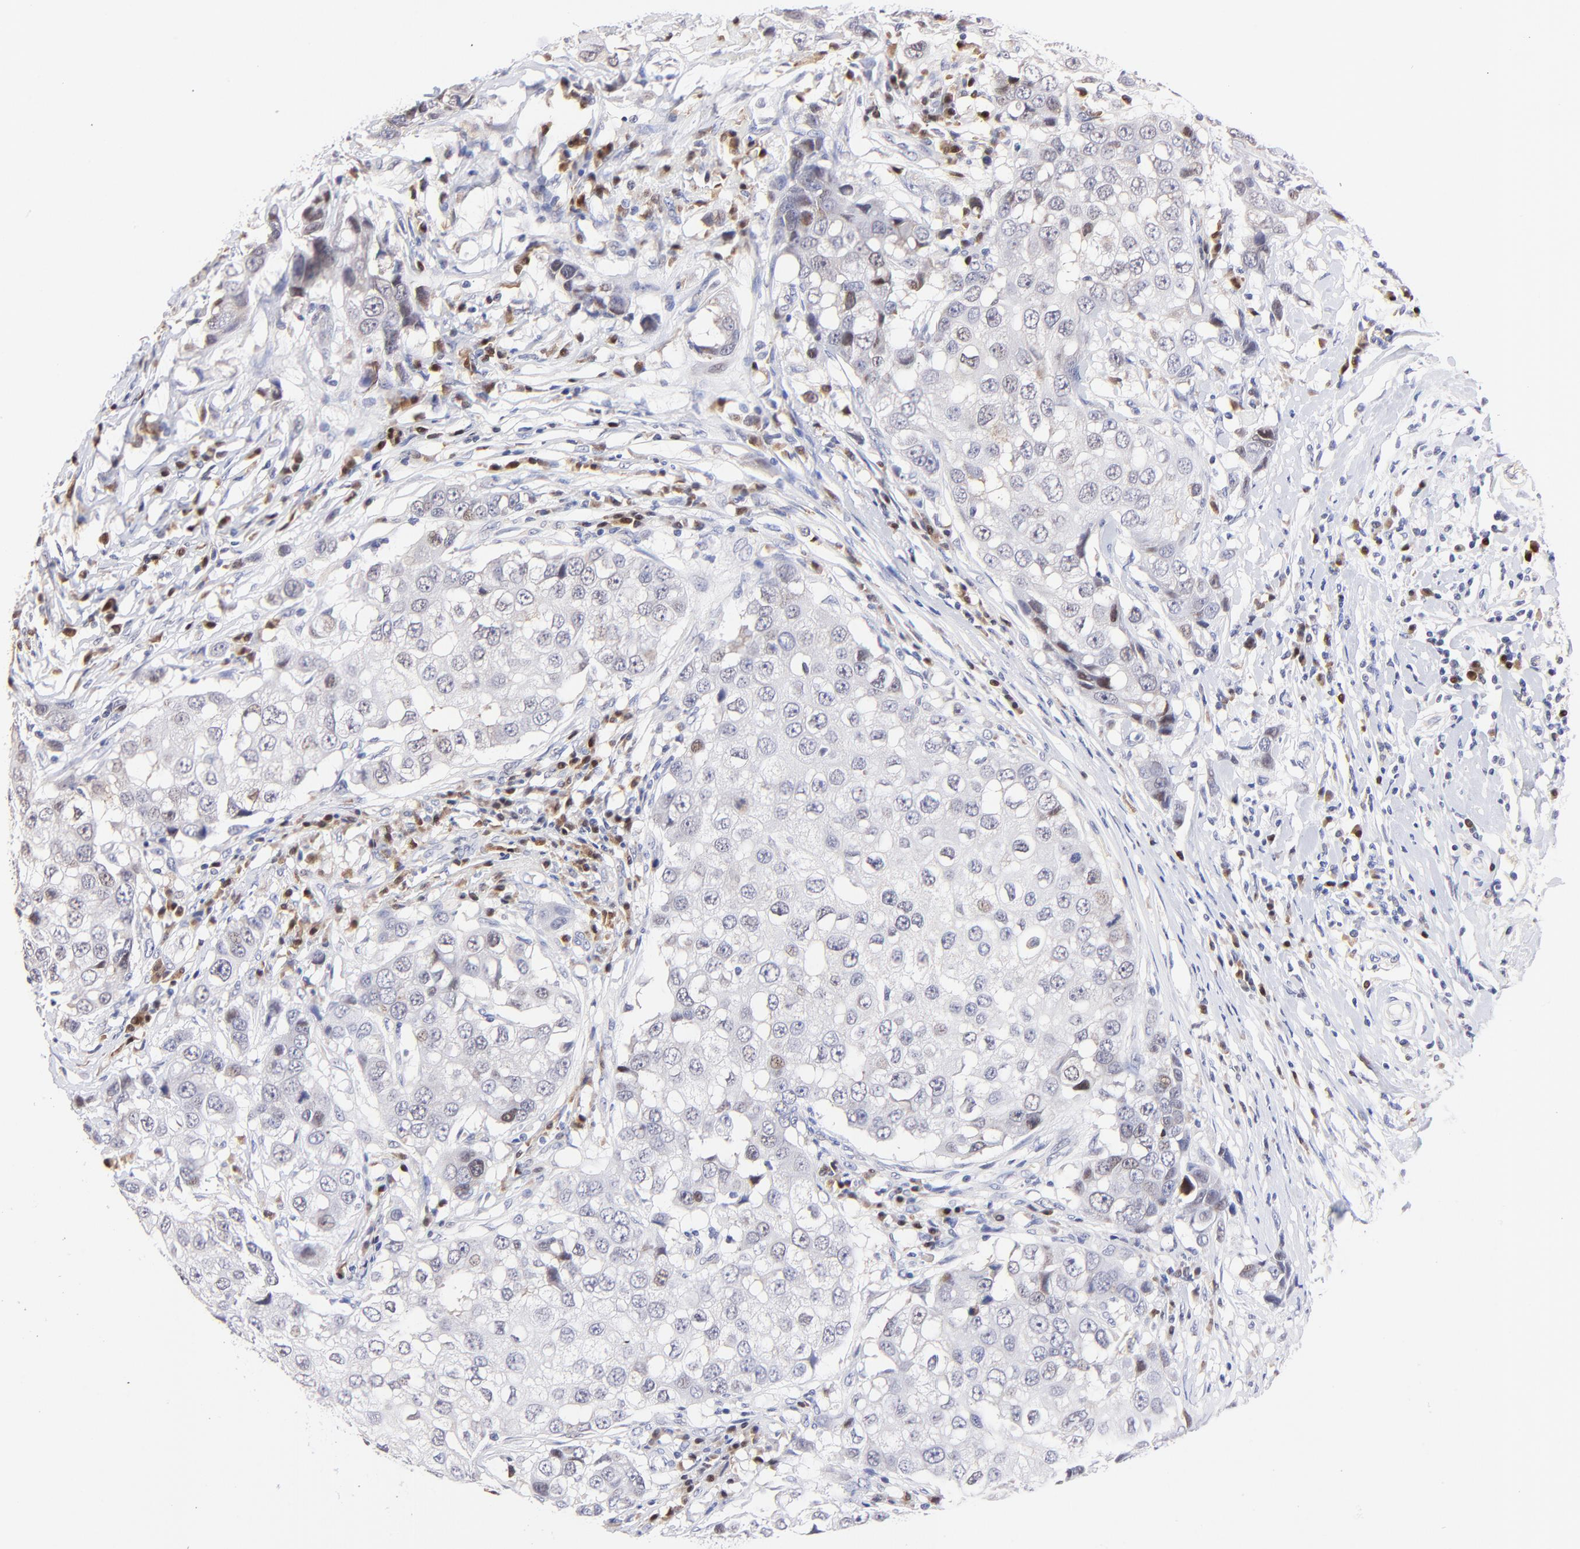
{"staining": {"intensity": "weak", "quantity": "<25%", "location": "nuclear"}, "tissue": "breast cancer", "cell_type": "Tumor cells", "image_type": "cancer", "snomed": [{"axis": "morphology", "description": "Duct carcinoma"}, {"axis": "topography", "description": "Breast"}], "caption": "Immunohistochemistry (IHC) of invasive ductal carcinoma (breast) exhibits no staining in tumor cells.", "gene": "ZNF155", "patient": {"sex": "female", "age": 27}}